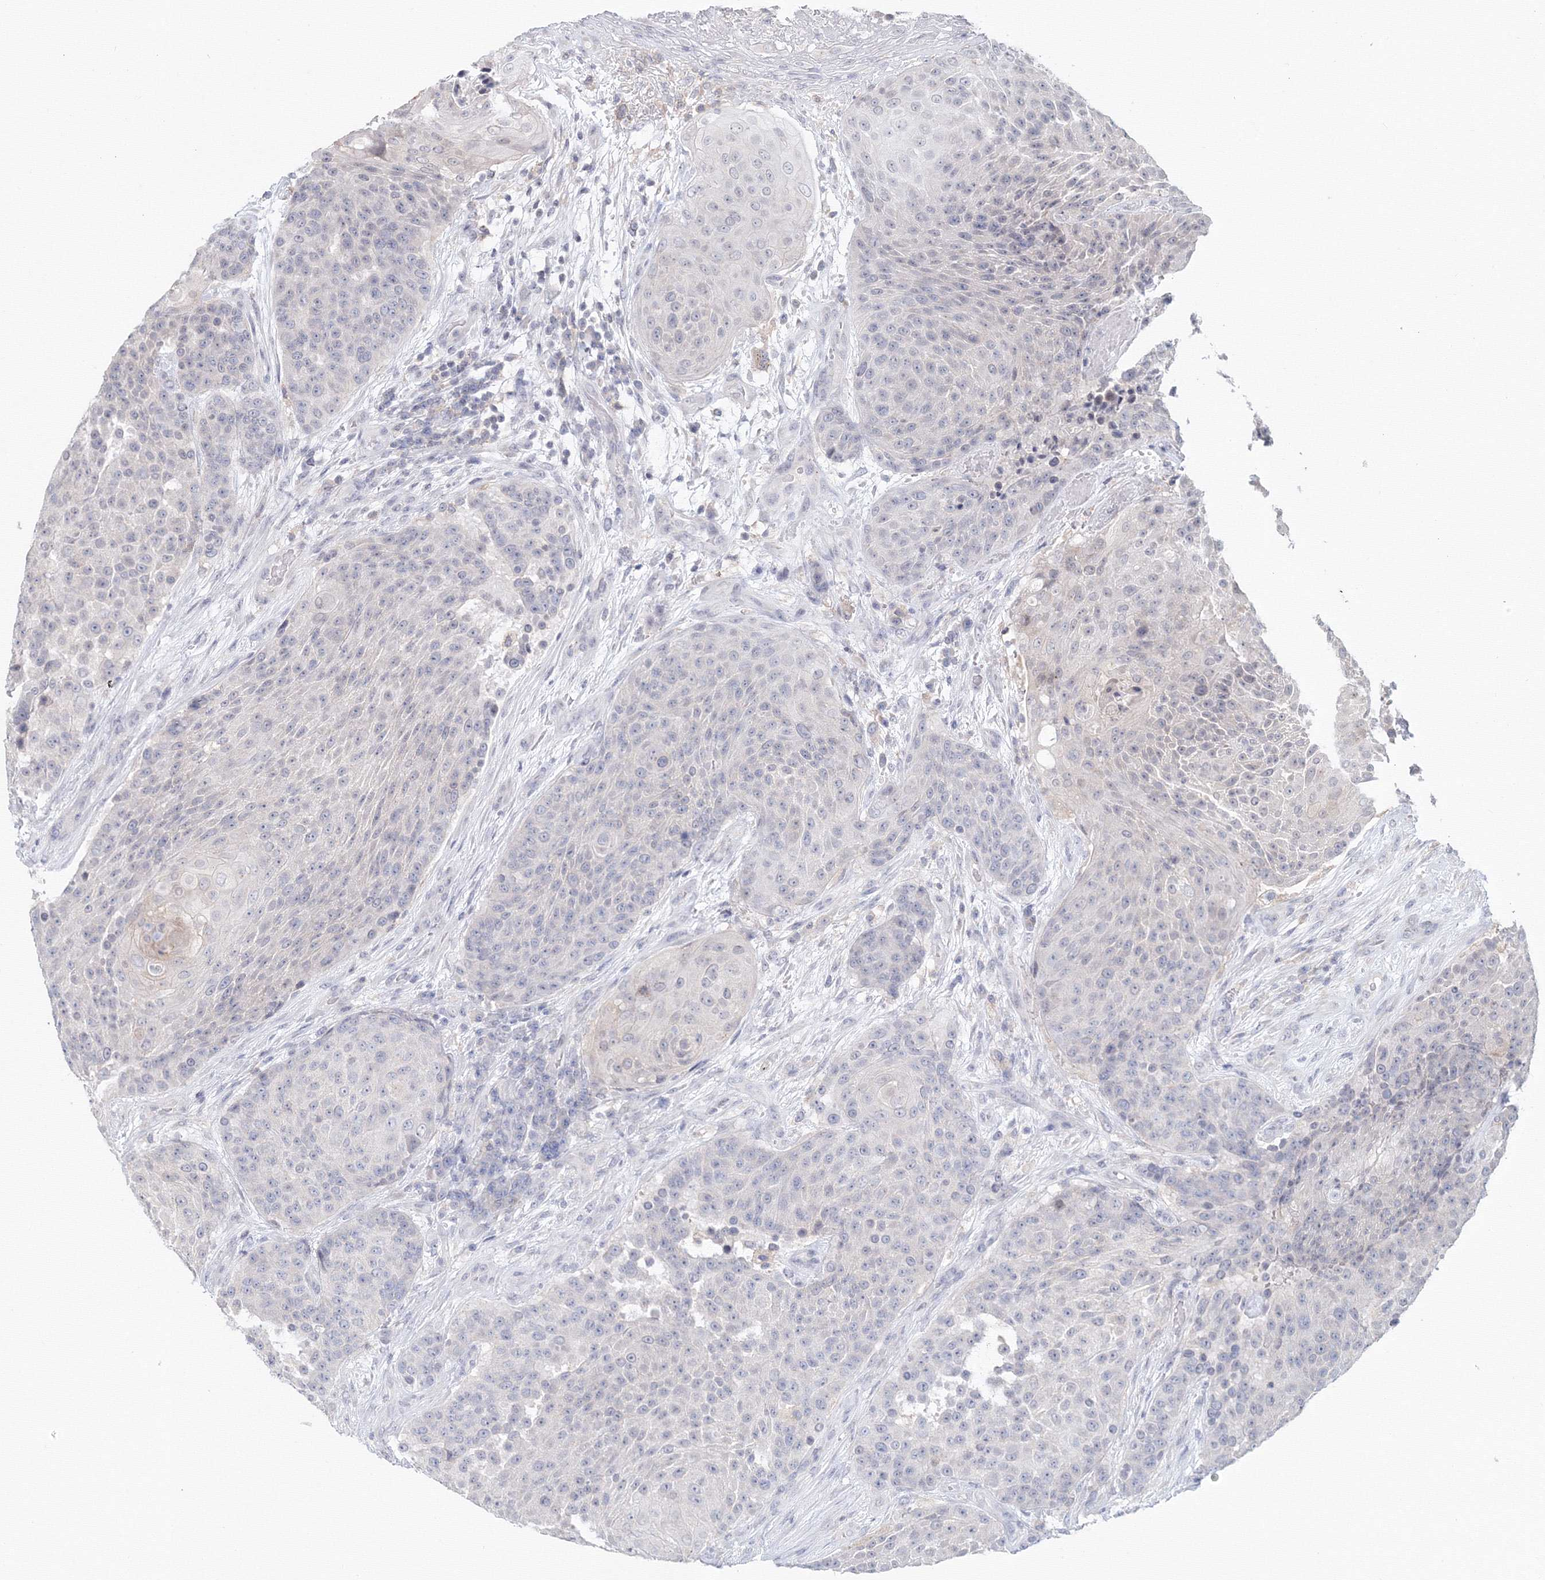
{"staining": {"intensity": "negative", "quantity": "none", "location": "none"}, "tissue": "urothelial cancer", "cell_type": "Tumor cells", "image_type": "cancer", "snomed": [{"axis": "morphology", "description": "Urothelial carcinoma, High grade"}, {"axis": "topography", "description": "Urinary bladder"}], "caption": "A high-resolution photomicrograph shows immunohistochemistry (IHC) staining of urothelial cancer, which displays no significant positivity in tumor cells.", "gene": "SLC7A7", "patient": {"sex": "female", "age": 63}}